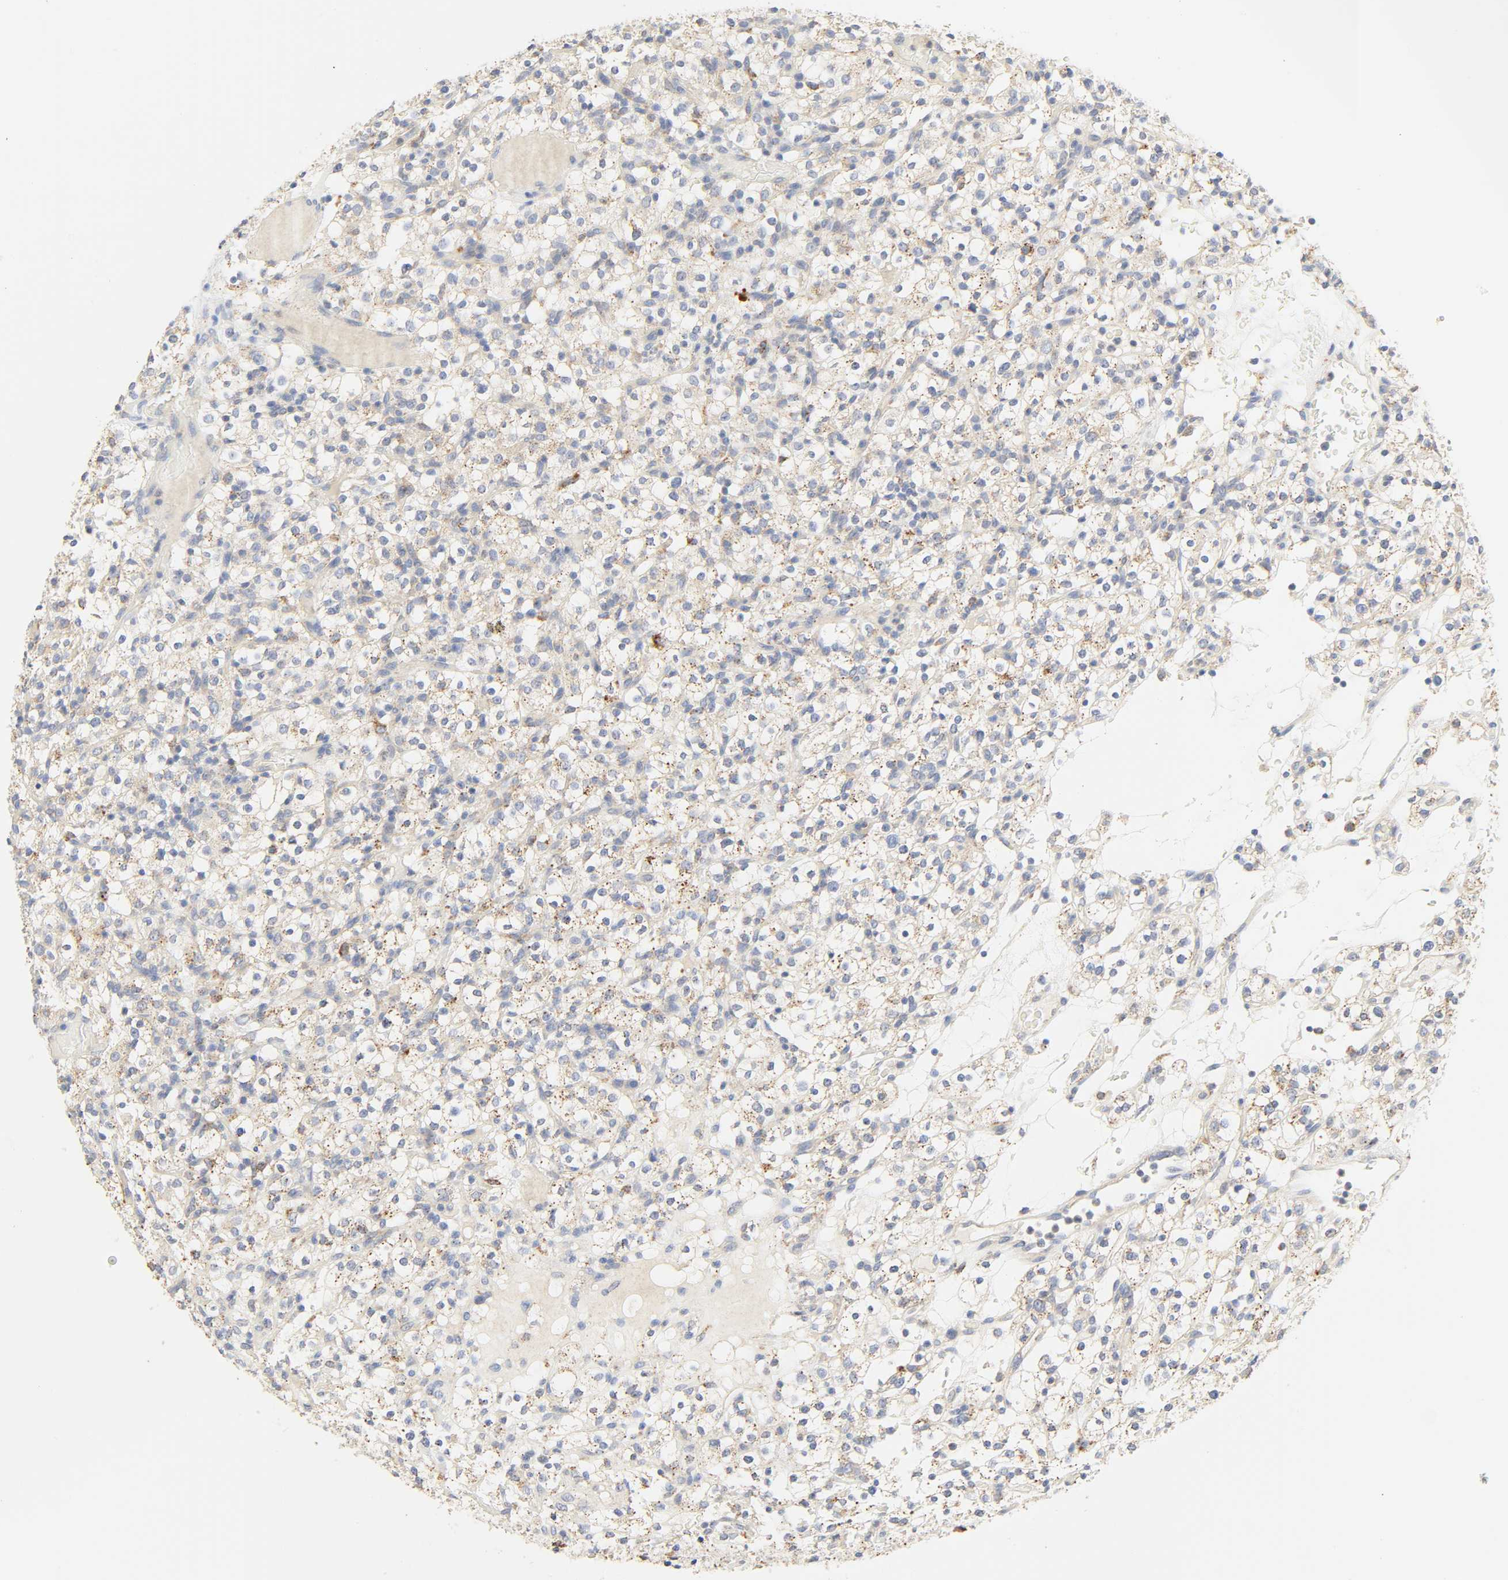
{"staining": {"intensity": "moderate", "quantity": ">75%", "location": "cytoplasmic/membranous"}, "tissue": "renal cancer", "cell_type": "Tumor cells", "image_type": "cancer", "snomed": [{"axis": "morphology", "description": "Normal tissue, NOS"}, {"axis": "morphology", "description": "Adenocarcinoma, NOS"}, {"axis": "topography", "description": "Kidney"}], "caption": "Protein staining of renal cancer tissue exhibits moderate cytoplasmic/membranous expression in about >75% of tumor cells. The staining is performed using DAB (3,3'-diaminobenzidine) brown chromogen to label protein expression. The nuclei are counter-stained blue using hematoxylin.", "gene": "CAMK2A", "patient": {"sex": "female", "age": 72}}